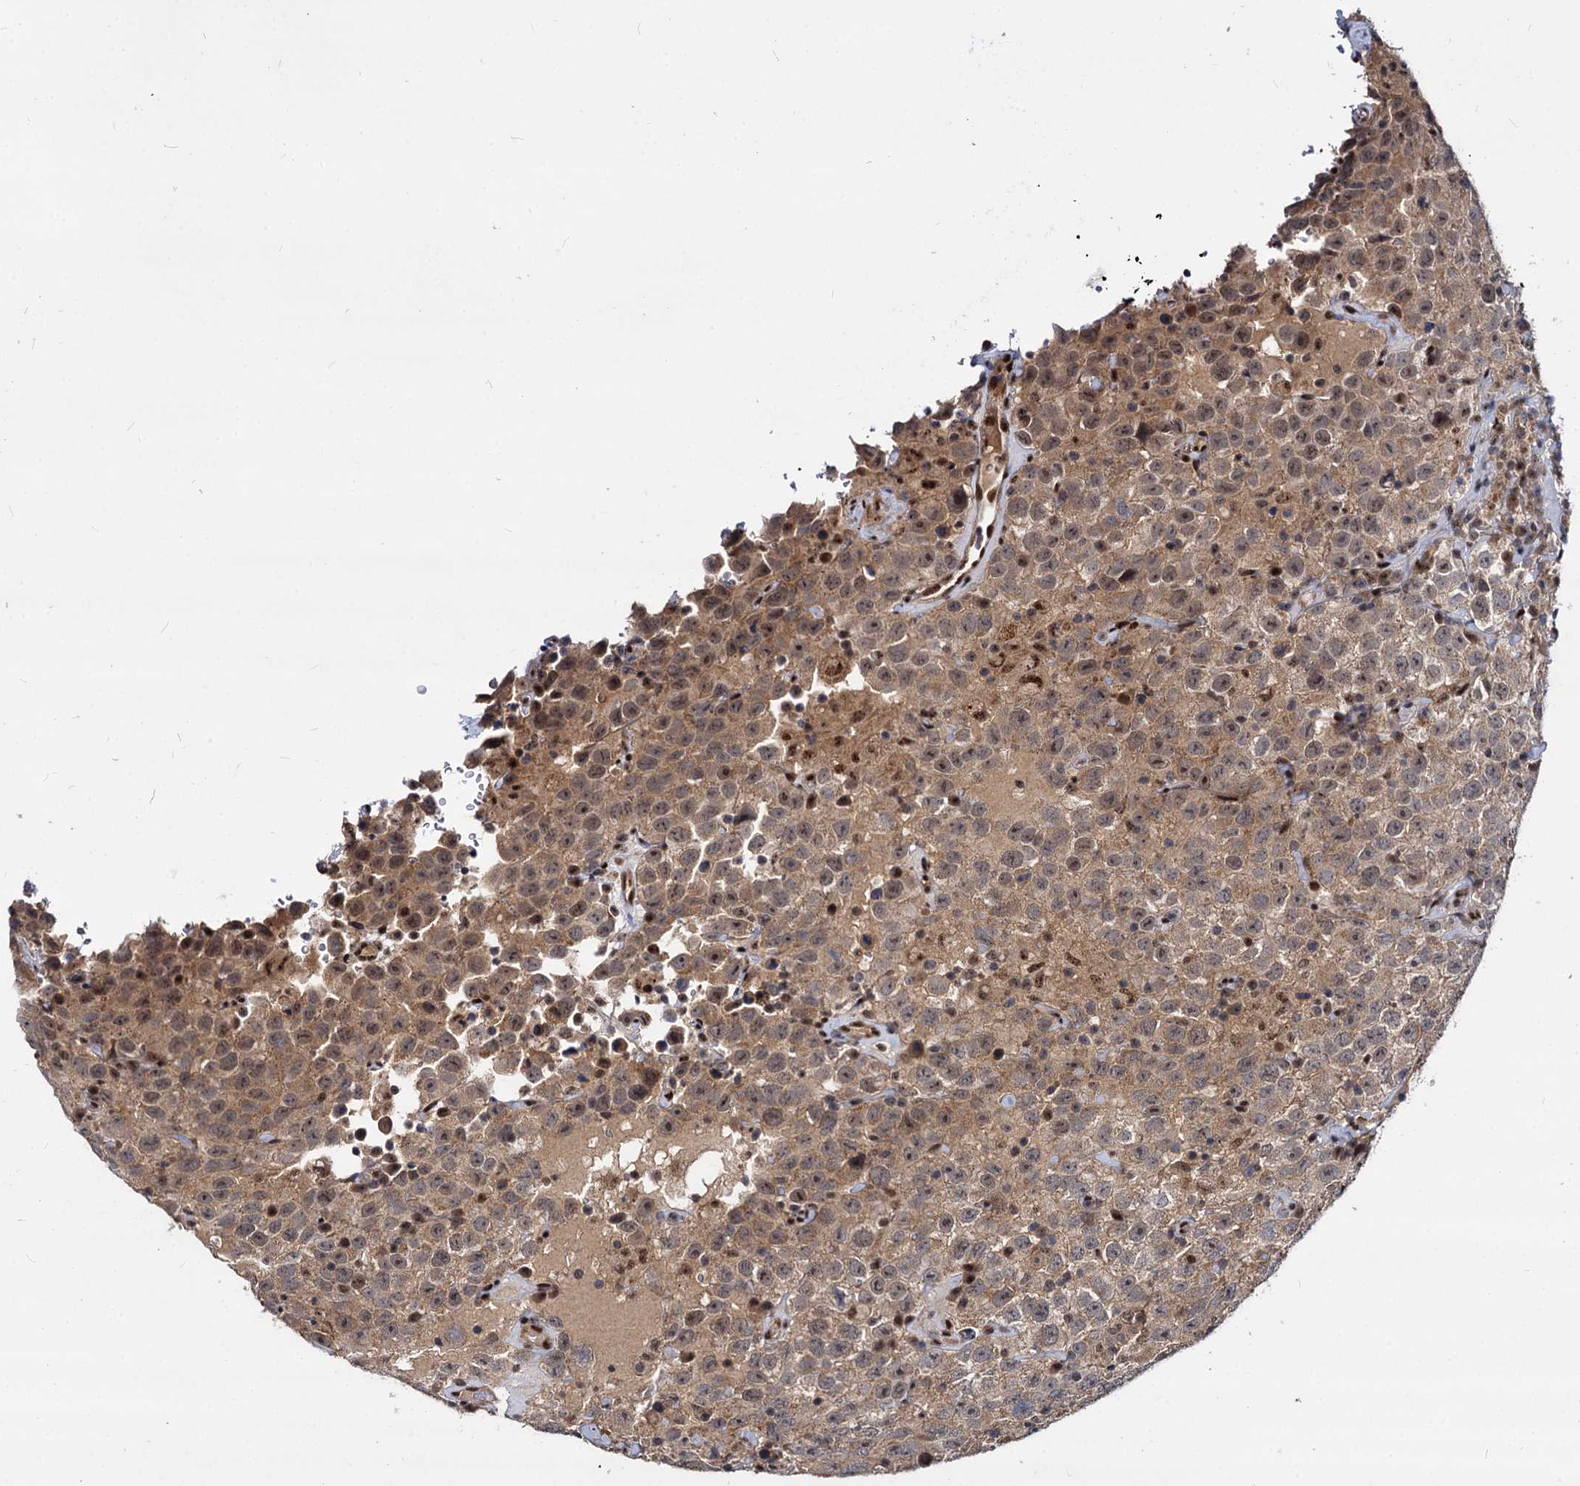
{"staining": {"intensity": "moderate", "quantity": ">75%", "location": "cytoplasmic/membranous,nuclear"}, "tissue": "testis cancer", "cell_type": "Tumor cells", "image_type": "cancer", "snomed": [{"axis": "morphology", "description": "Seminoma, NOS"}, {"axis": "topography", "description": "Testis"}], "caption": "Testis cancer stained for a protein exhibits moderate cytoplasmic/membranous and nuclear positivity in tumor cells.", "gene": "MAML2", "patient": {"sex": "male", "age": 41}}